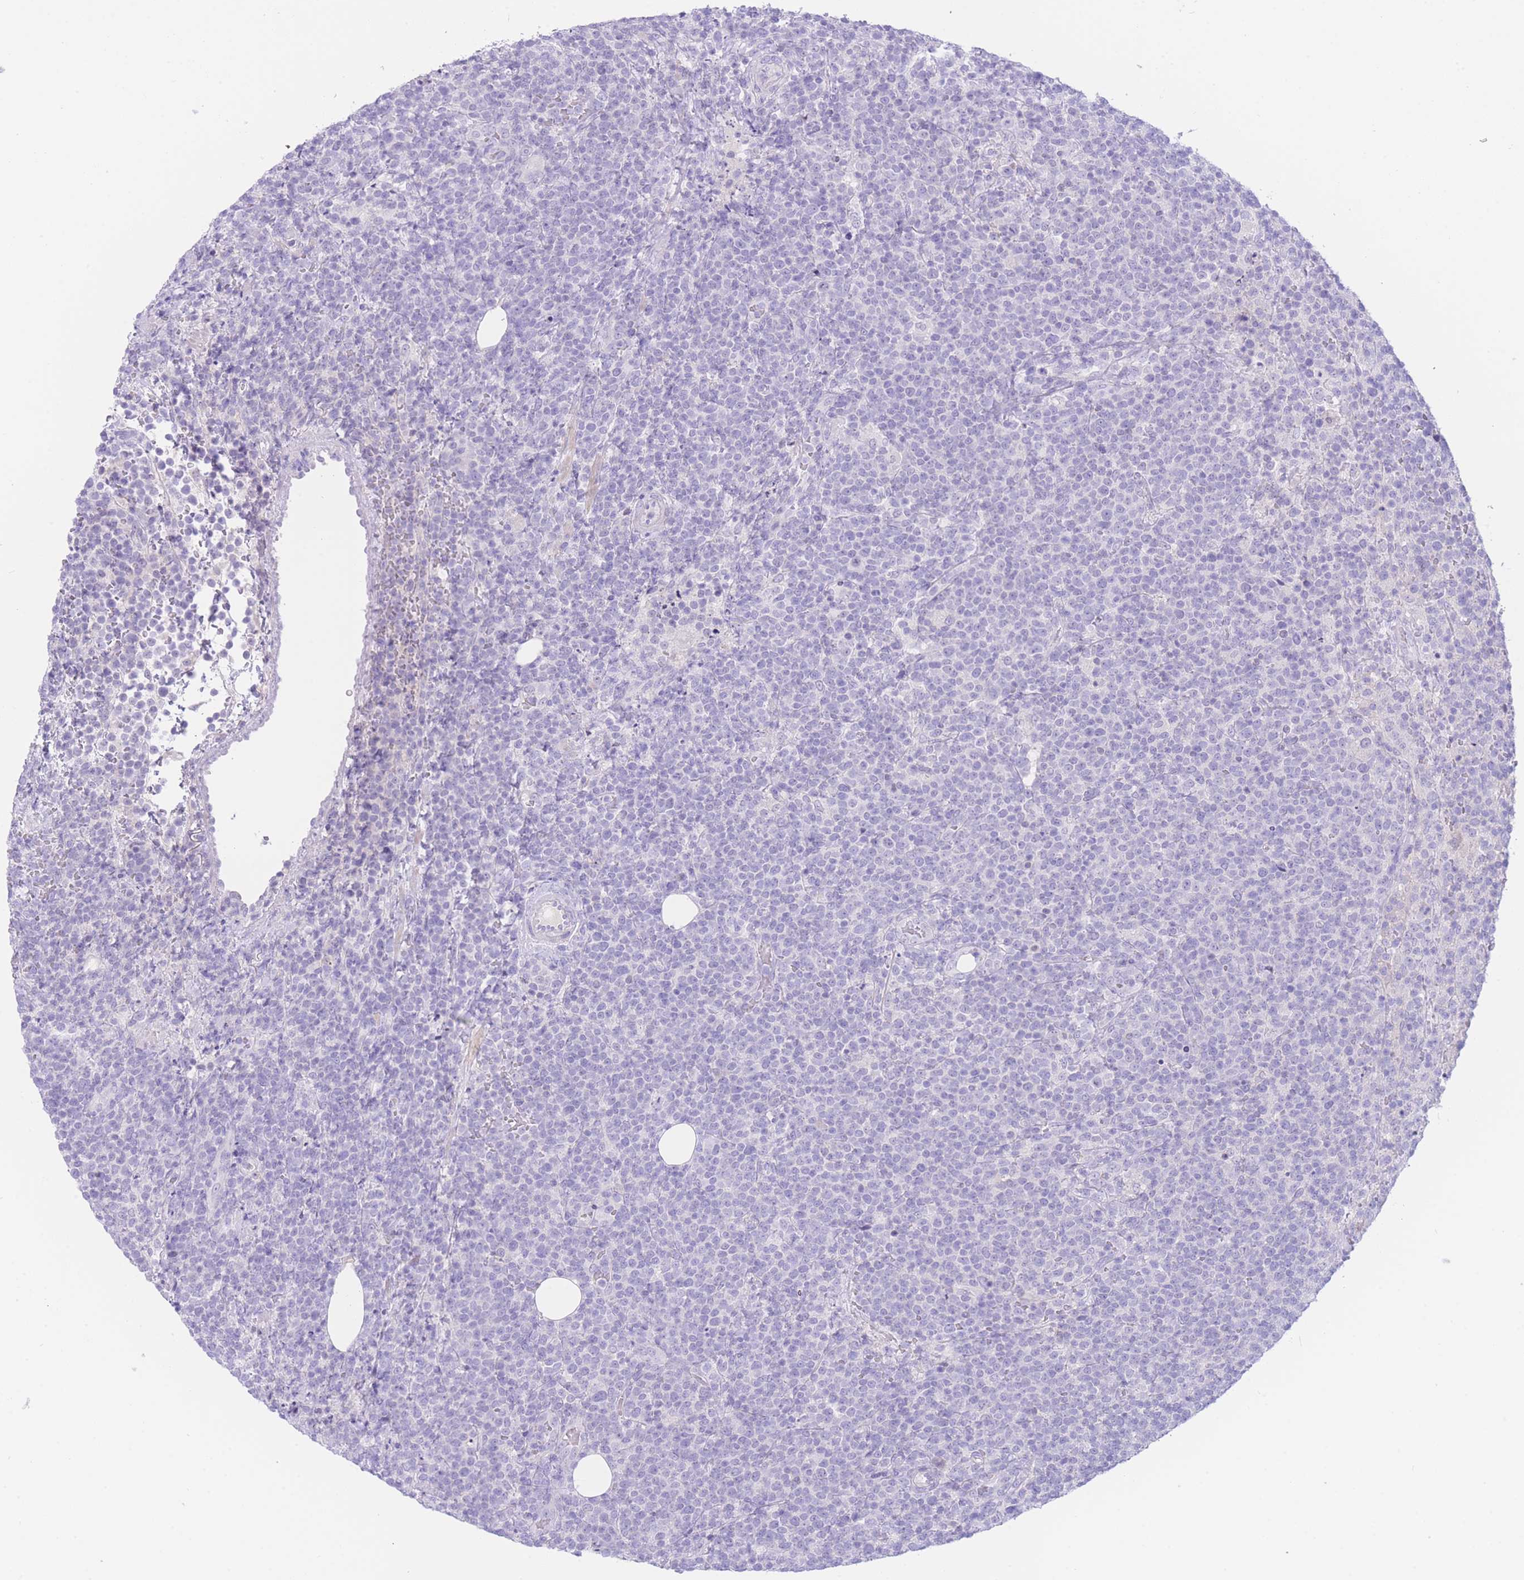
{"staining": {"intensity": "negative", "quantity": "none", "location": "none"}, "tissue": "lymphoma", "cell_type": "Tumor cells", "image_type": "cancer", "snomed": [{"axis": "morphology", "description": "Malignant lymphoma, non-Hodgkin's type, High grade"}, {"axis": "topography", "description": "Lymph node"}], "caption": "The IHC image has no significant expression in tumor cells of malignant lymphoma, non-Hodgkin's type (high-grade) tissue.", "gene": "ZNF212", "patient": {"sex": "male", "age": 61}}